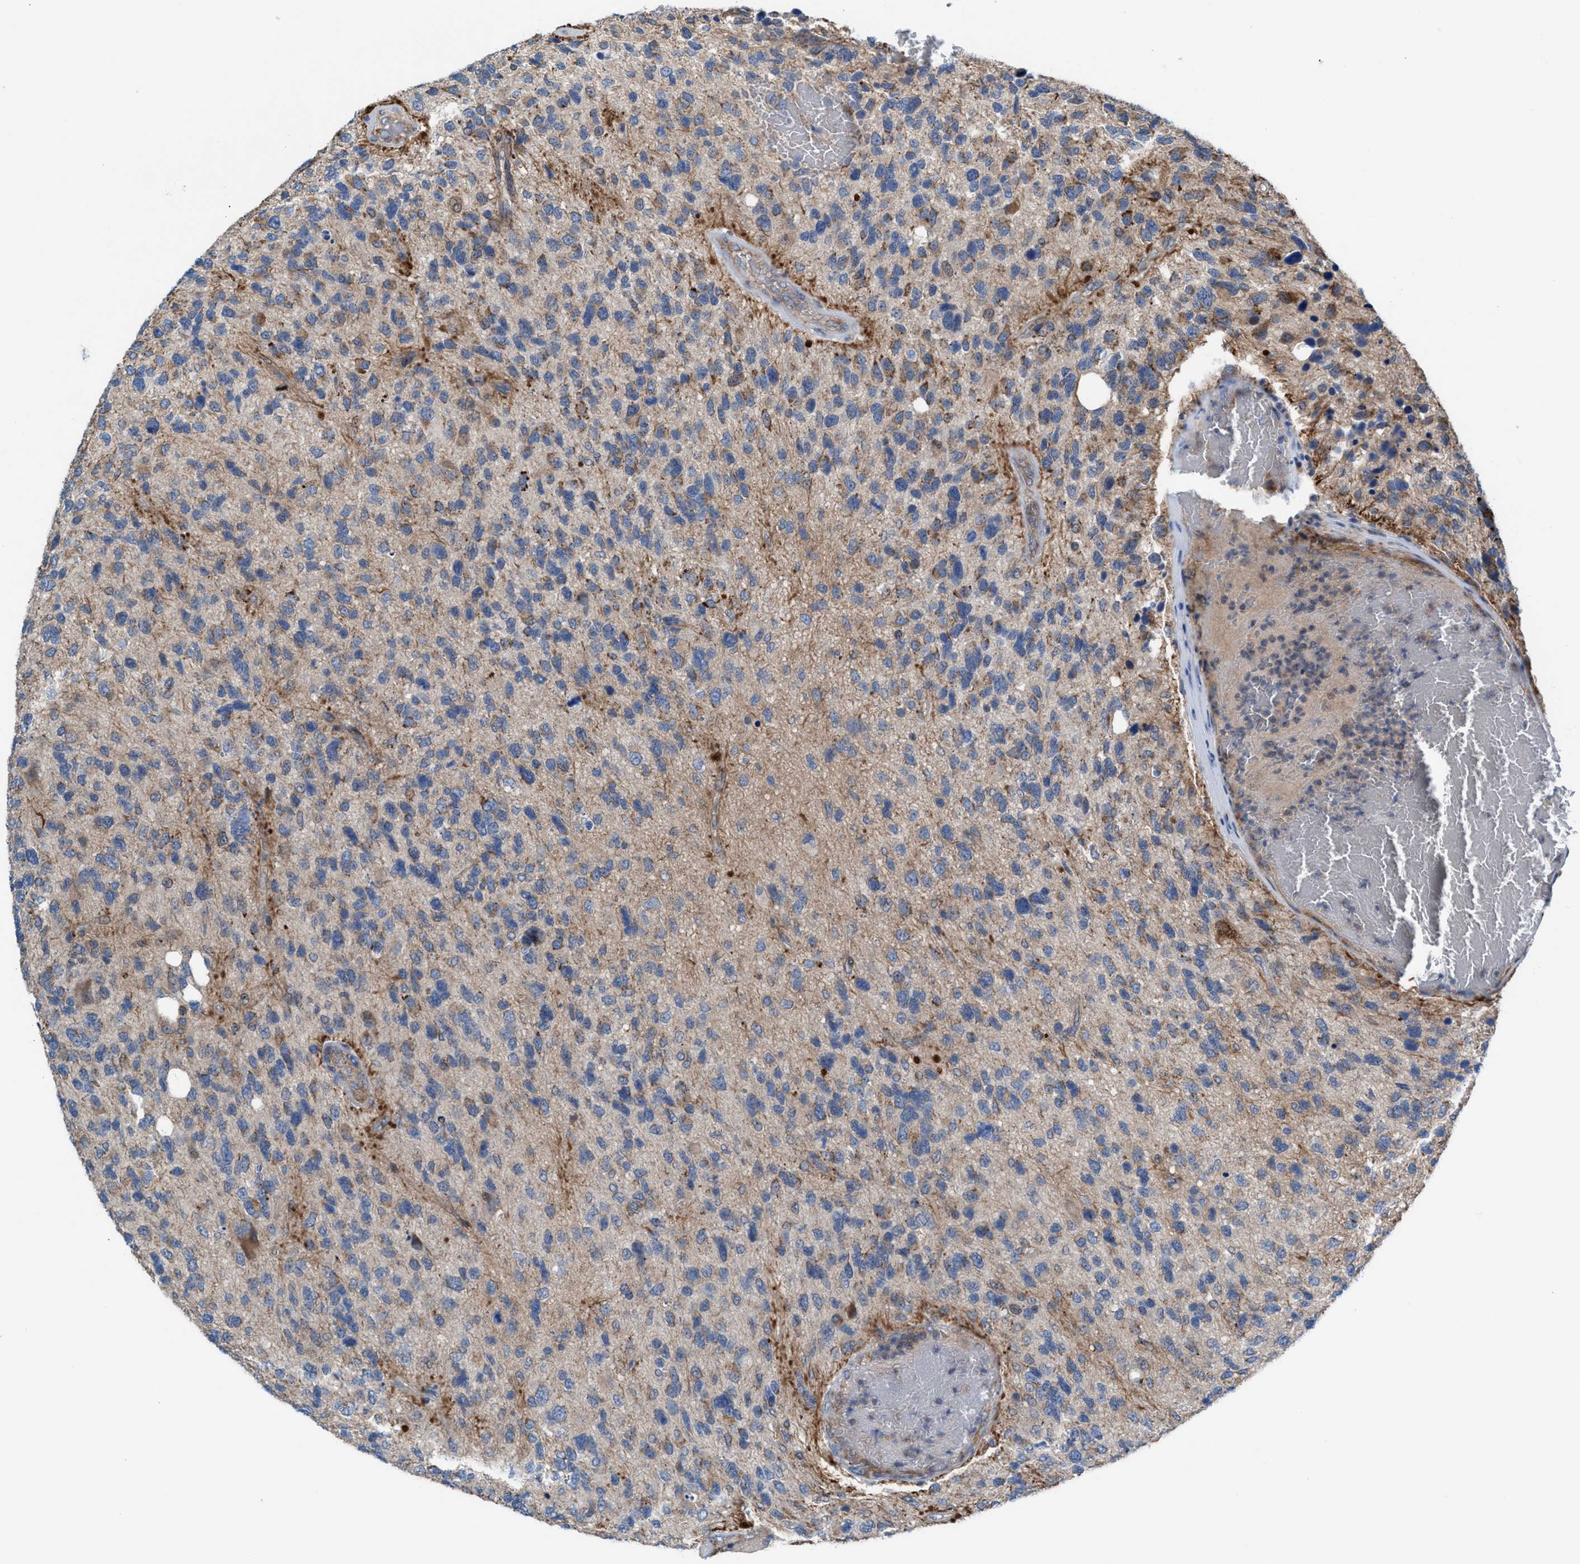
{"staining": {"intensity": "weak", "quantity": "25%-75%", "location": "cytoplasmic/membranous"}, "tissue": "glioma", "cell_type": "Tumor cells", "image_type": "cancer", "snomed": [{"axis": "morphology", "description": "Glioma, malignant, High grade"}, {"axis": "topography", "description": "Brain"}], "caption": "Protein staining of glioma tissue reveals weak cytoplasmic/membranous staining in about 25%-75% of tumor cells.", "gene": "MRM1", "patient": {"sex": "female", "age": 58}}